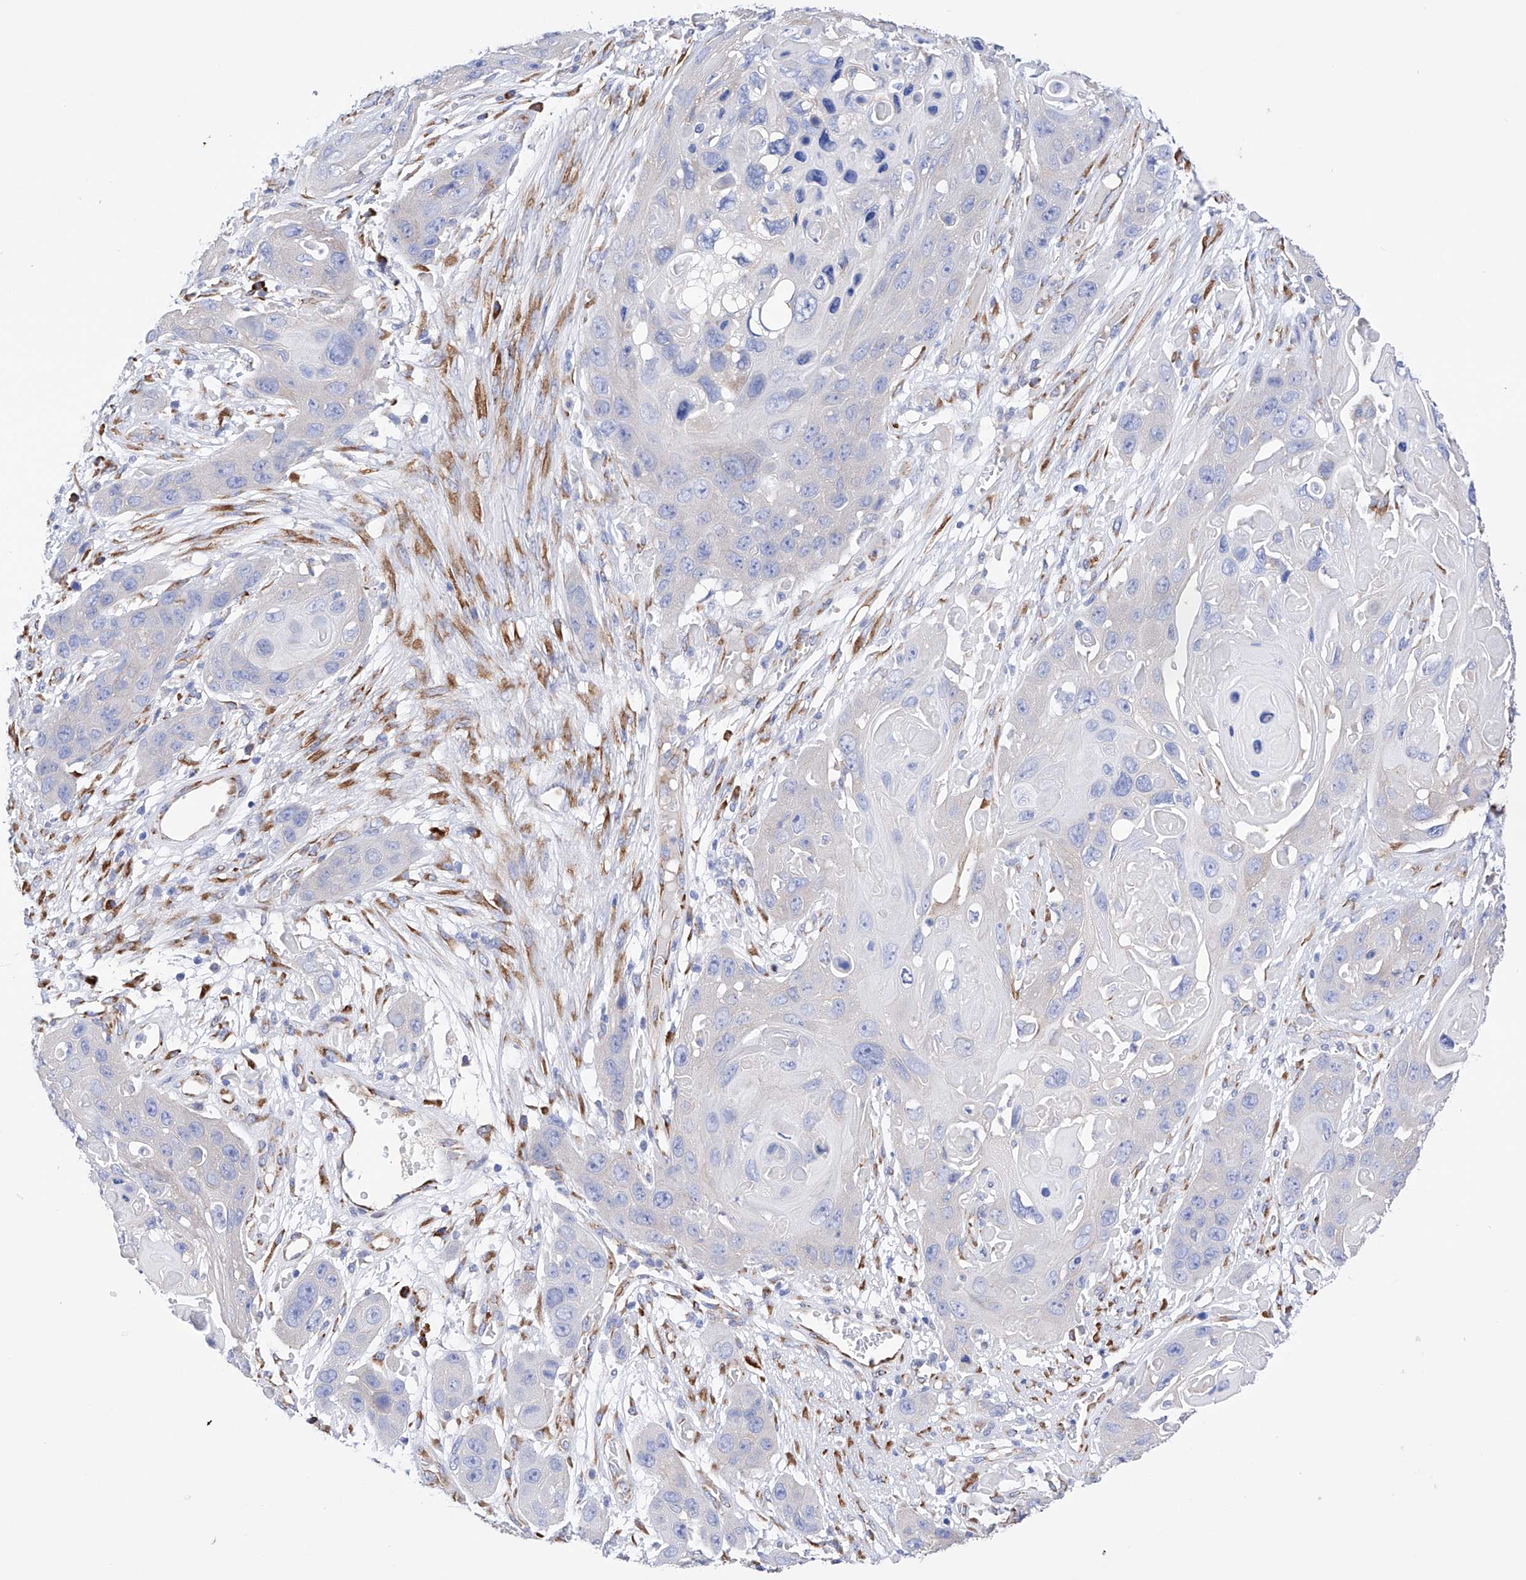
{"staining": {"intensity": "negative", "quantity": "none", "location": "none"}, "tissue": "skin cancer", "cell_type": "Tumor cells", "image_type": "cancer", "snomed": [{"axis": "morphology", "description": "Squamous cell carcinoma, NOS"}, {"axis": "topography", "description": "Skin"}], "caption": "Tumor cells show no significant protein staining in squamous cell carcinoma (skin).", "gene": "PDIA5", "patient": {"sex": "male", "age": 55}}